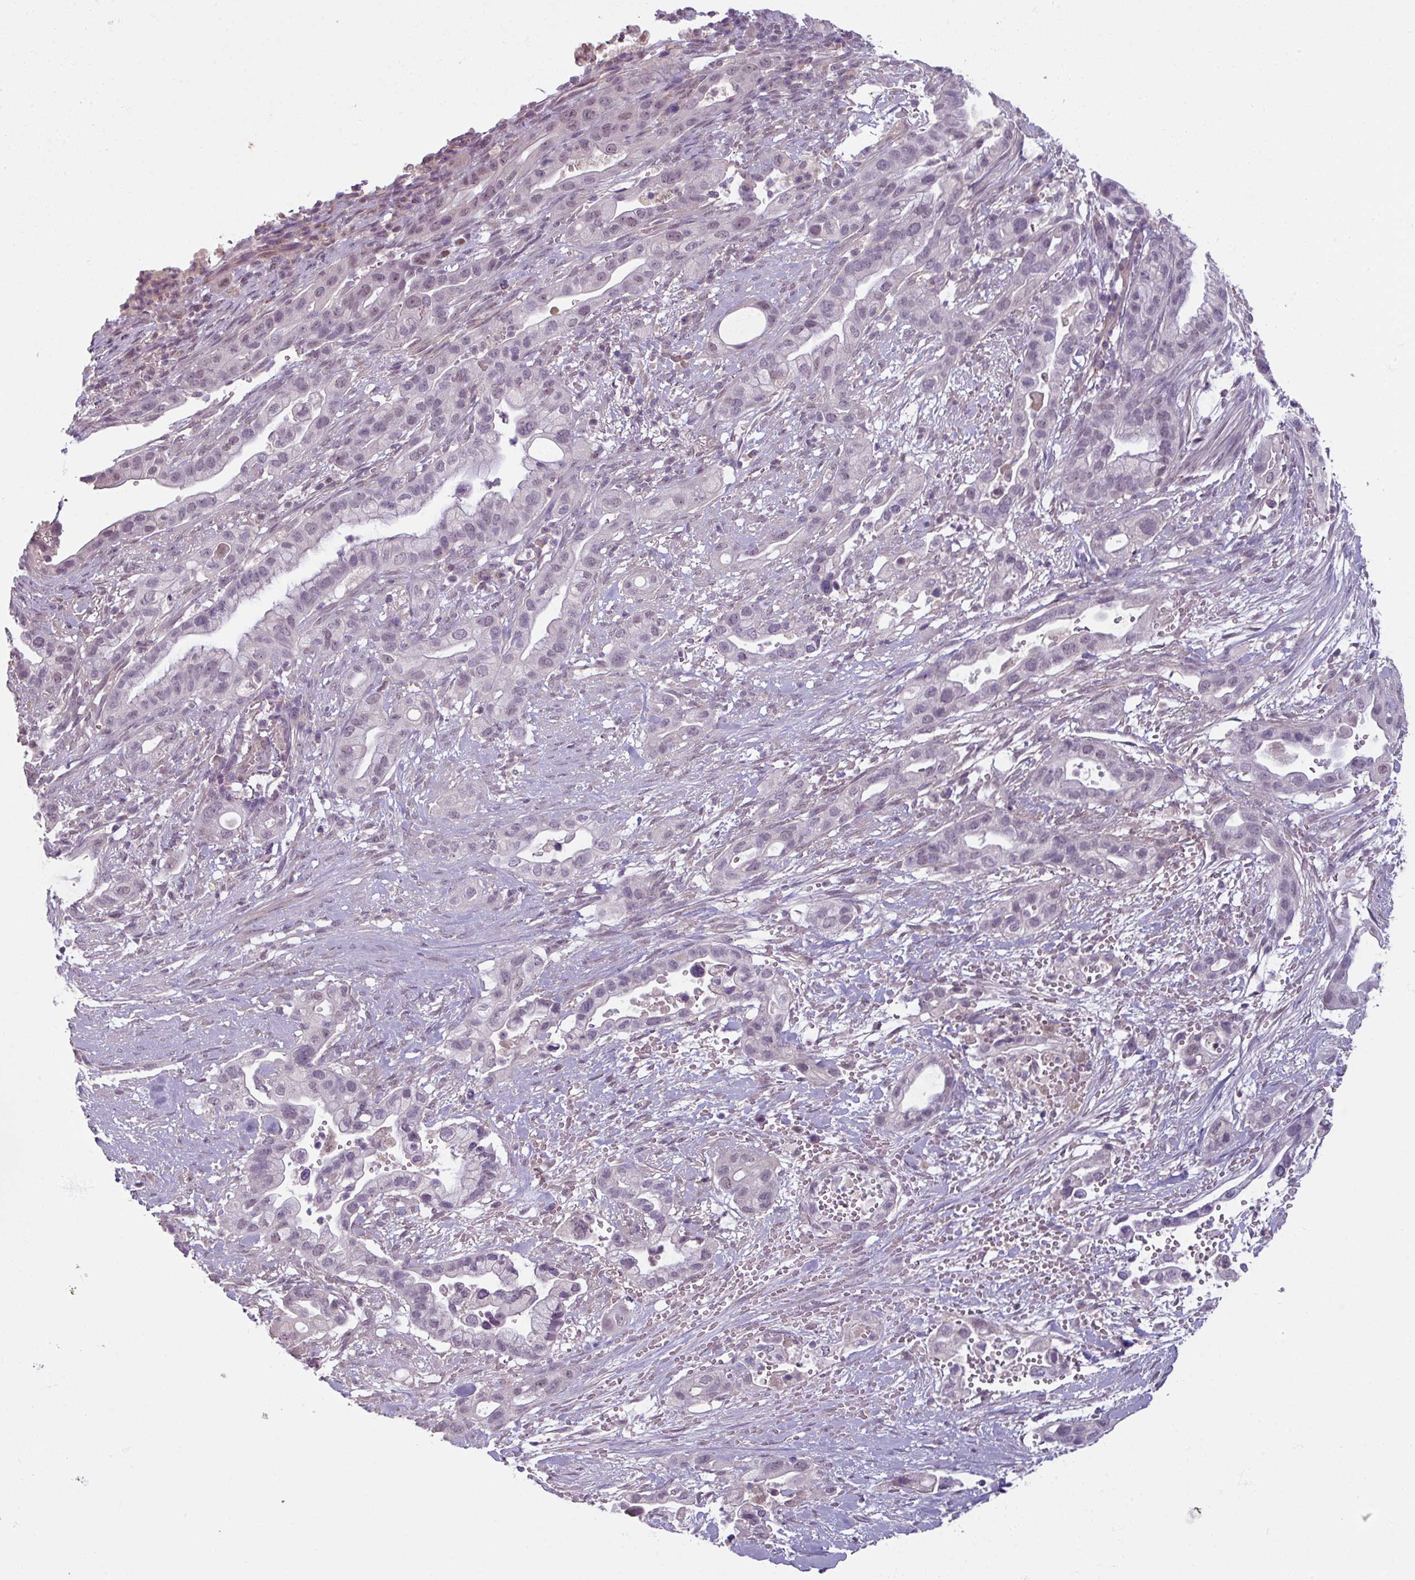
{"staining": {"intensity": "weak", "quantity": "<25%", "location": "nuclear"}, "tissue": "pancreatic cancer", "cell_type": "Tumor cells", "image_type": "cancer", "snomed": [{"axis": "morphology", "description": "Adenocarcinoma, NOS"}, {"axis": "topography", "description": "Pancreas"}], "caption": "Immunohistochemistry photomicrograph of pancreatic cancer stained for a protein (brown), which shows no expression in tumor cells.", "gene": "UVSSA", "patient": {"sex": "male", "age": 44}}